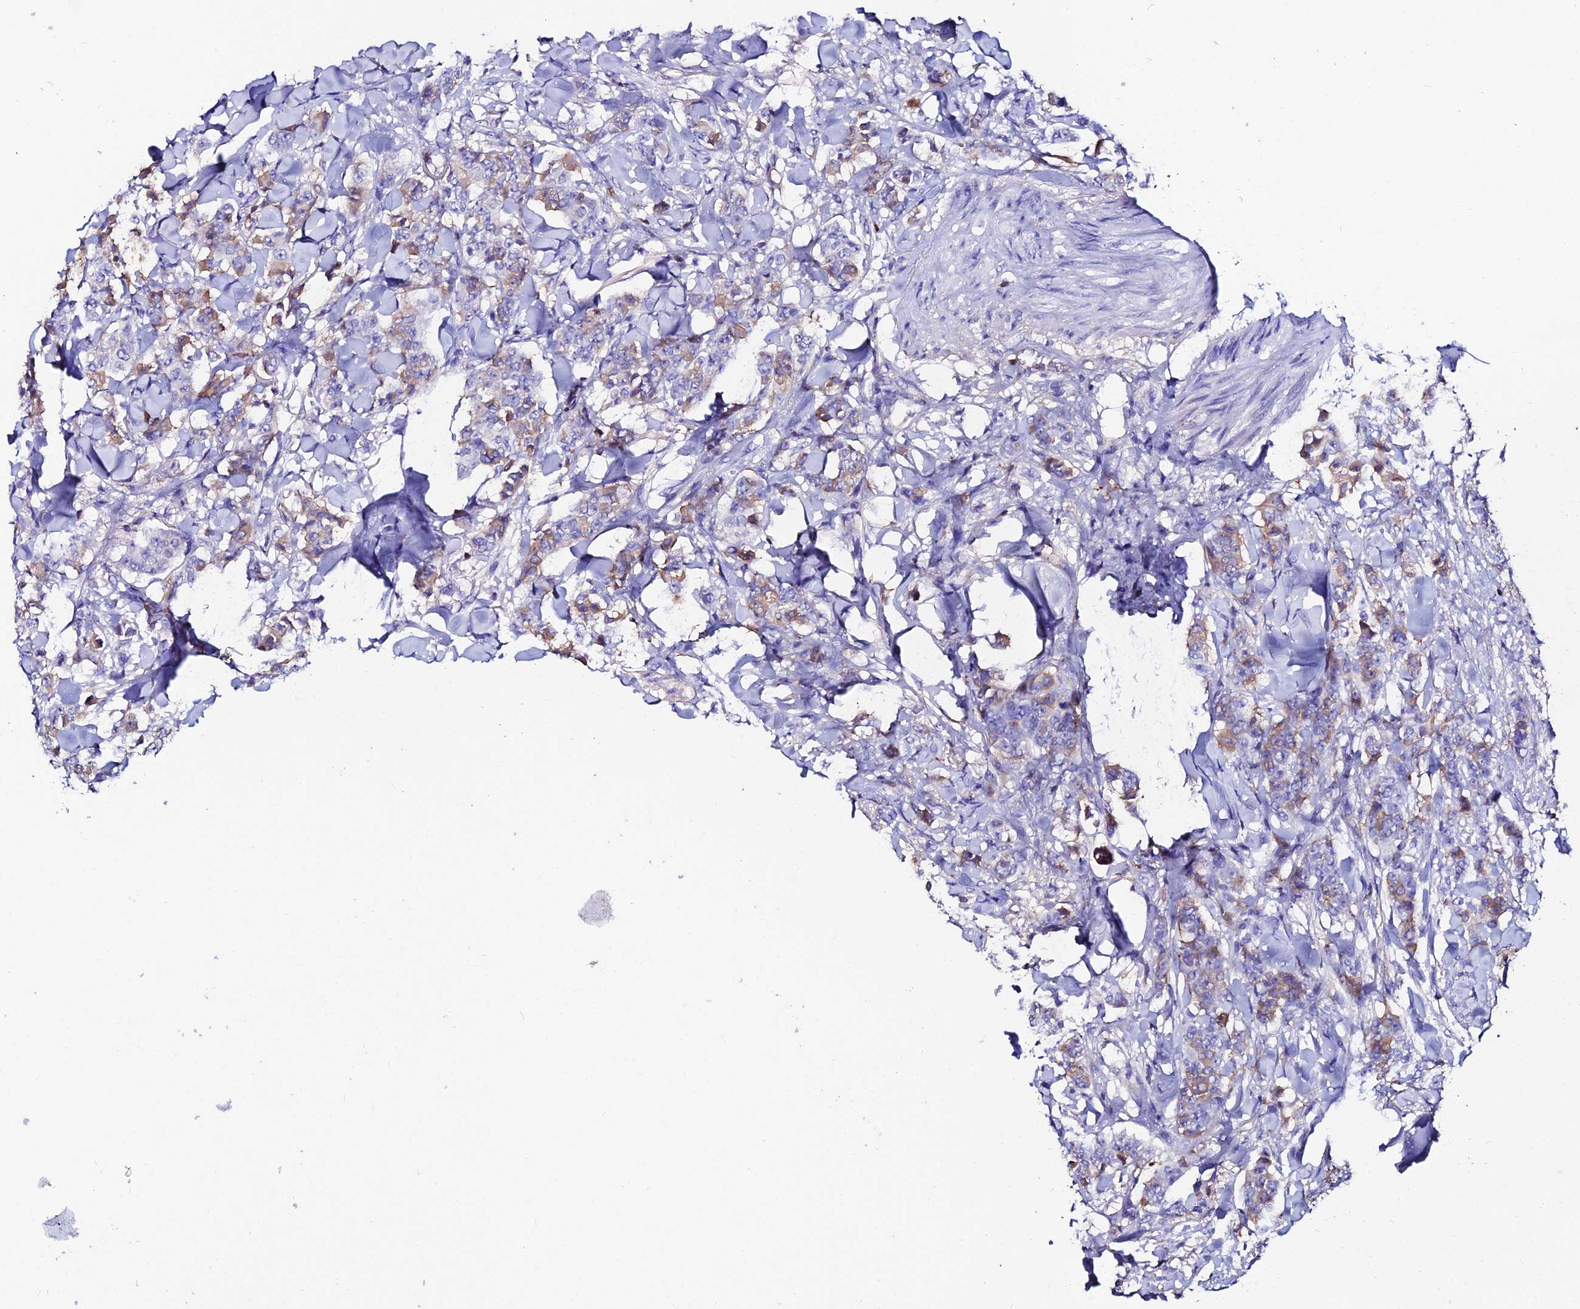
{"staining": {"intensity": "weak", "quantity": "<25%", "location": "cytoplasmic/membranous"}, "tissue": "breast cancer", "cell_type": "Tumor cells", "image_type": "cancer", "snomed": [{"axis": "morphology", "description": "Duct carcinoma"}, {"axis": "topography", "description": "Breast"}], "caption": "There is no significant expression in tumor cells of breast cancer.", "gene": "SLC25A16", "patient": {"sex": "female", "age": 40}}